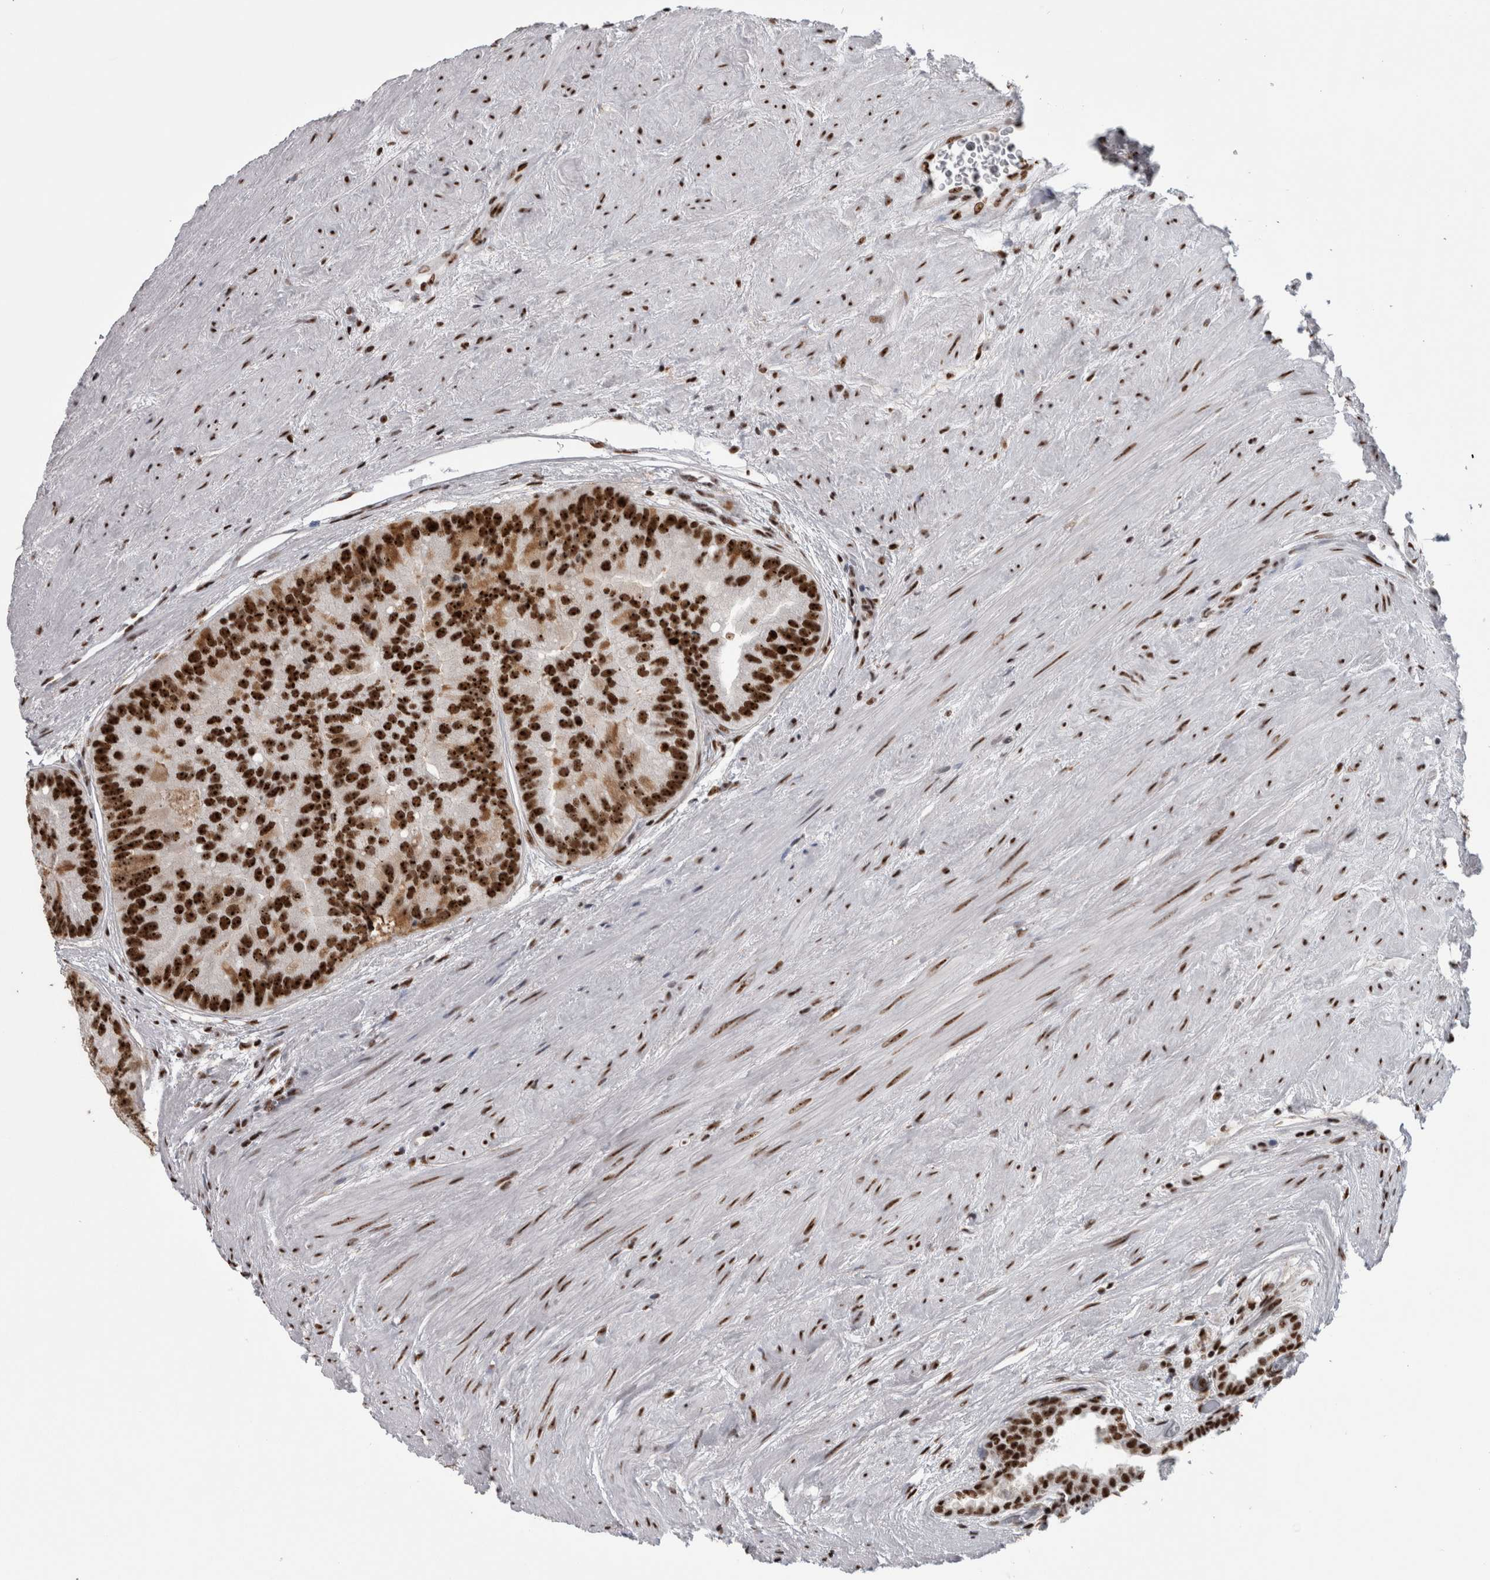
{"staining": {"intensity": "strong", "quantity": ">75%", "location": "cytoplasmic/membranous,nuclear"}, "tissue": "prostate cancer", "cell_type": "Tumor cells", "image_type": "cancer", "snomed": [{"axis": "morphology", "description": "Adenocarcinoma, High grade"}, {"axis": "topography", "description": "Prostate"}], "caption": "Prostate cancer (high-grade adenocarcinoma) stained for a protein displays strong cytoplasmic/membranous and nuclear positivity in tumor cells. (IHC, brightfield microscopy, high magnification).", "gene": "NCL", "patient": {"sex": "male", "age": 70}}